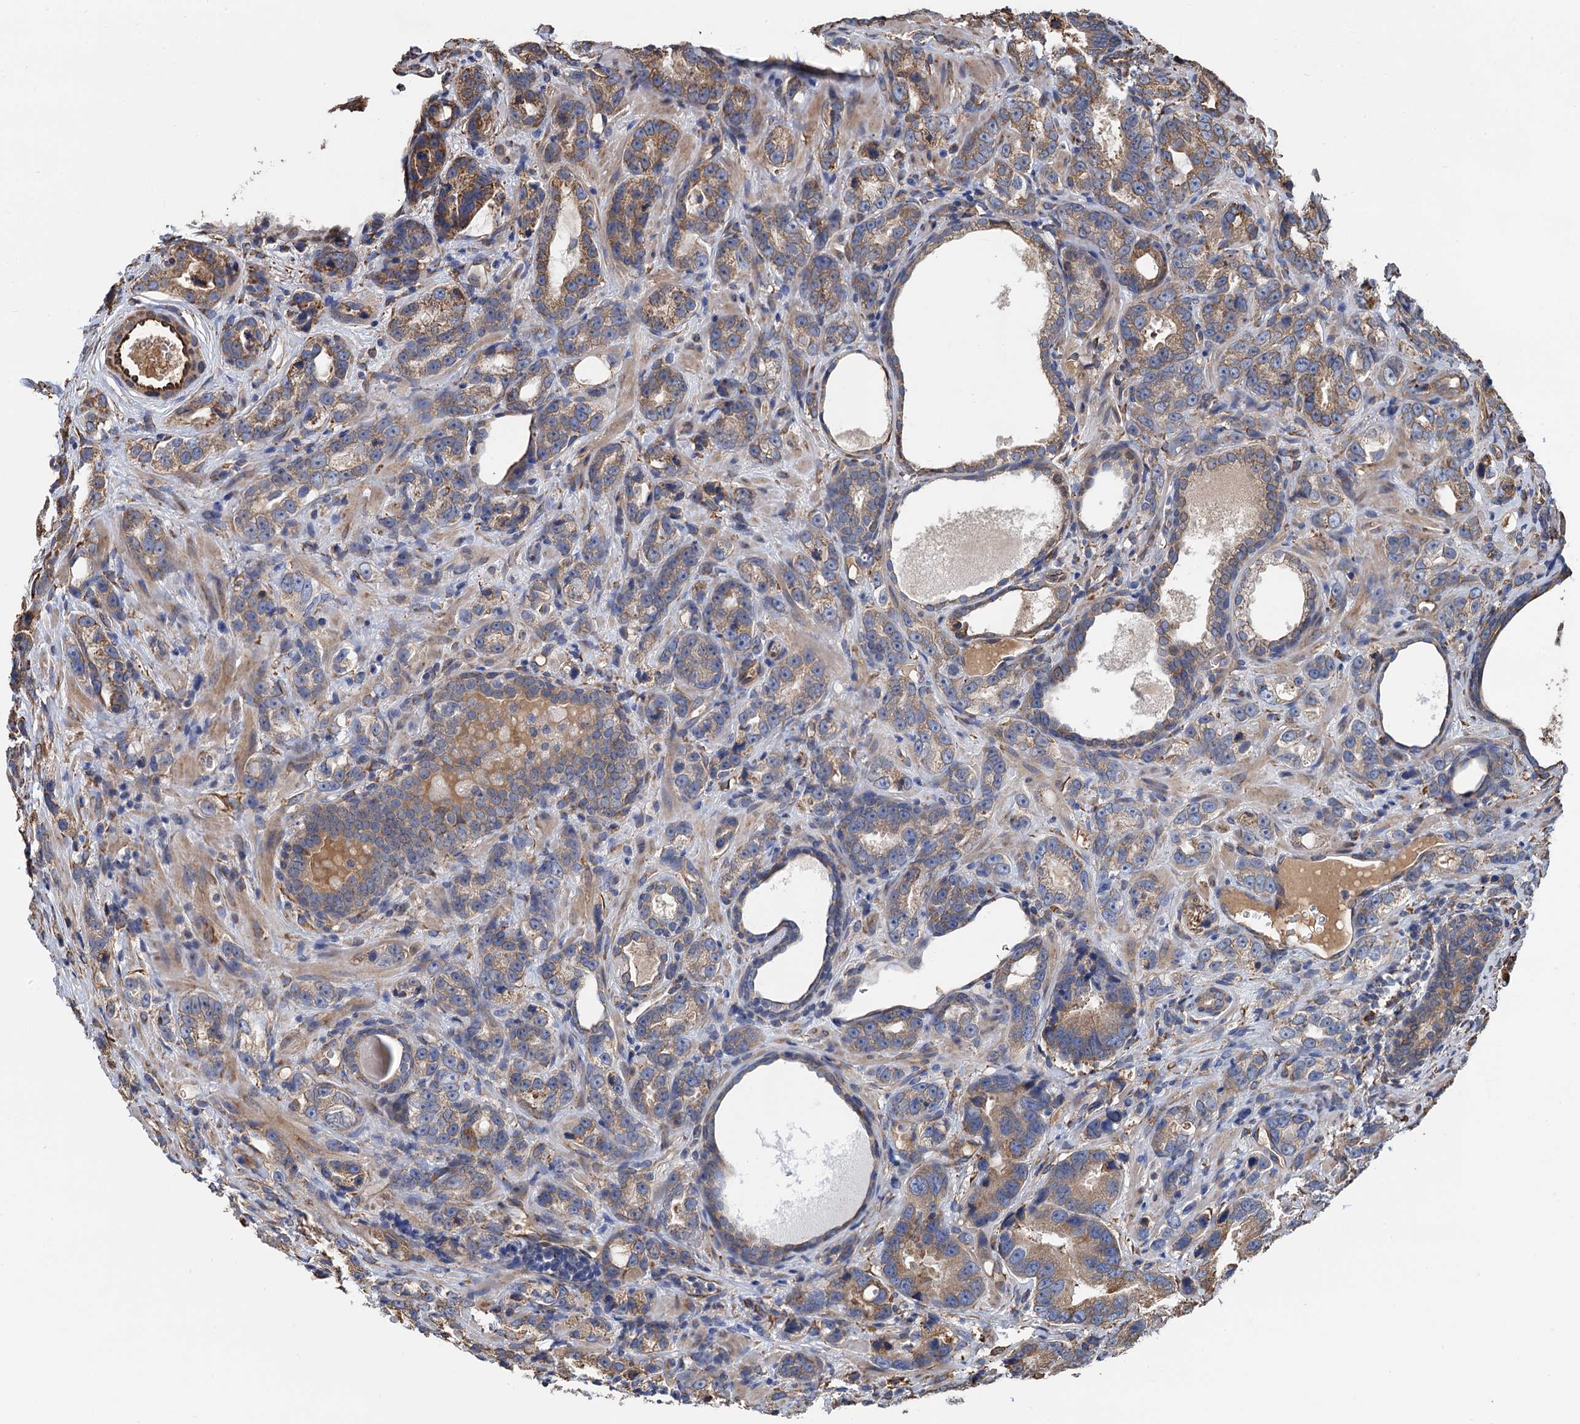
{"staining": {"intensity": "moderate", "quantity": "<25%", "location": "cytoplasmic/membranous"}, "tissue": "prostate cancer", "cell_type": "Tumor cells", "image_type": "cancer", "snomed": [{"axis": "morphology", "description": "Adenocarcinoma, High grade"}, {"axis": "topography", "description": "Prostate"}], "caption": "Immunohistochemistry histopathology image of neoplastic tissue: adenocarcinoma (high-grade) (prostate) stained using immunohistochemistry (IHC) shows low levels of moderate protein expression localized specifically in the cytoplasmic/membranous of tumor cells, appearing as a cytoplasmic/membranous brown color.", "gene": "CNNM1", "patient": {"sex": "male", "age": 62}}